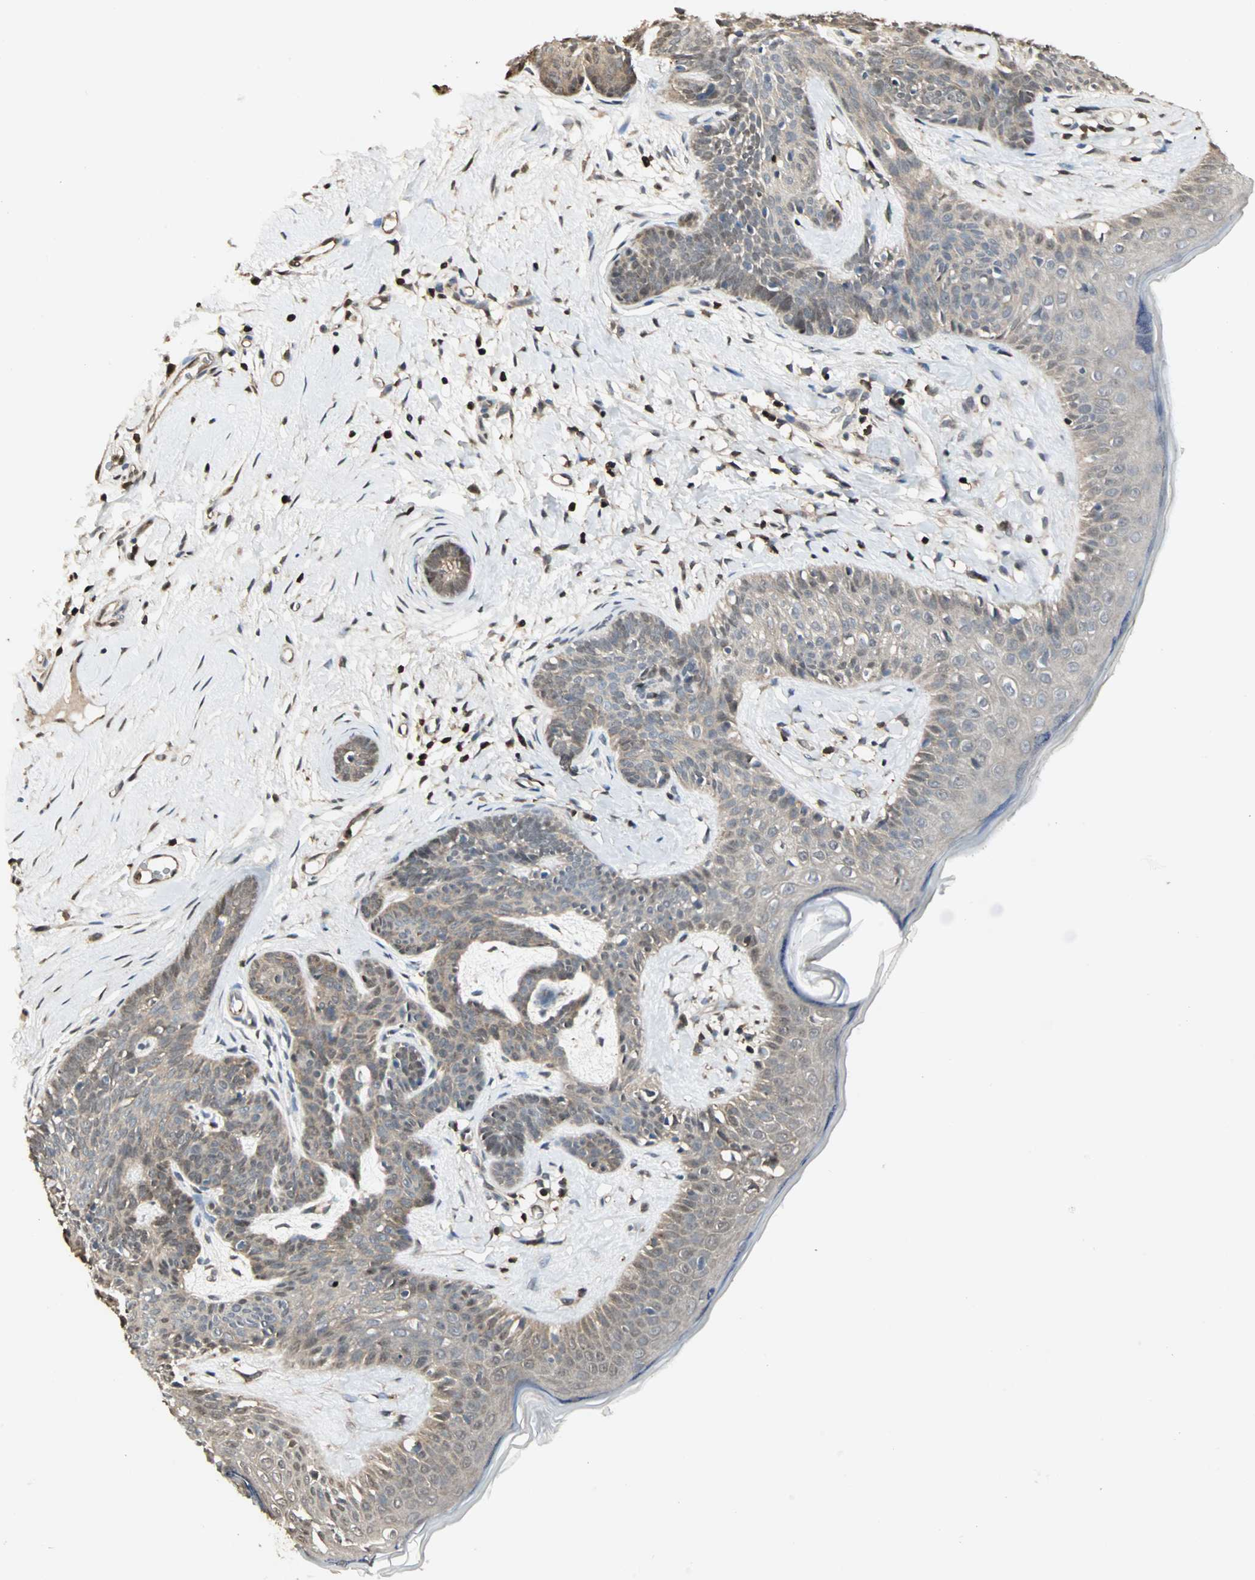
{"staining": {"intensity": "moderate", "quantity": ">75%", "location": "cytoplasmic/membranous,nuclear"}, "tissue": "skin cancer", "cell_type": "Tumor cells", "image_type": "cancer", "snomed": [{"axis": "morphology", "description": "Developmental malformation"}, {"axis": "morphology", "description": "Basal cell carcinoma"}, {"axis": "topography", "description": "Skin"}], "caption": "Skin basal cell carcinoma stained with IHC reveals moderate cytoplasmic/membranous and nuclear expression in about >75% of tumor cells.", "gene": "DRG2", "patient": {"sex": "female", "age": 62}}